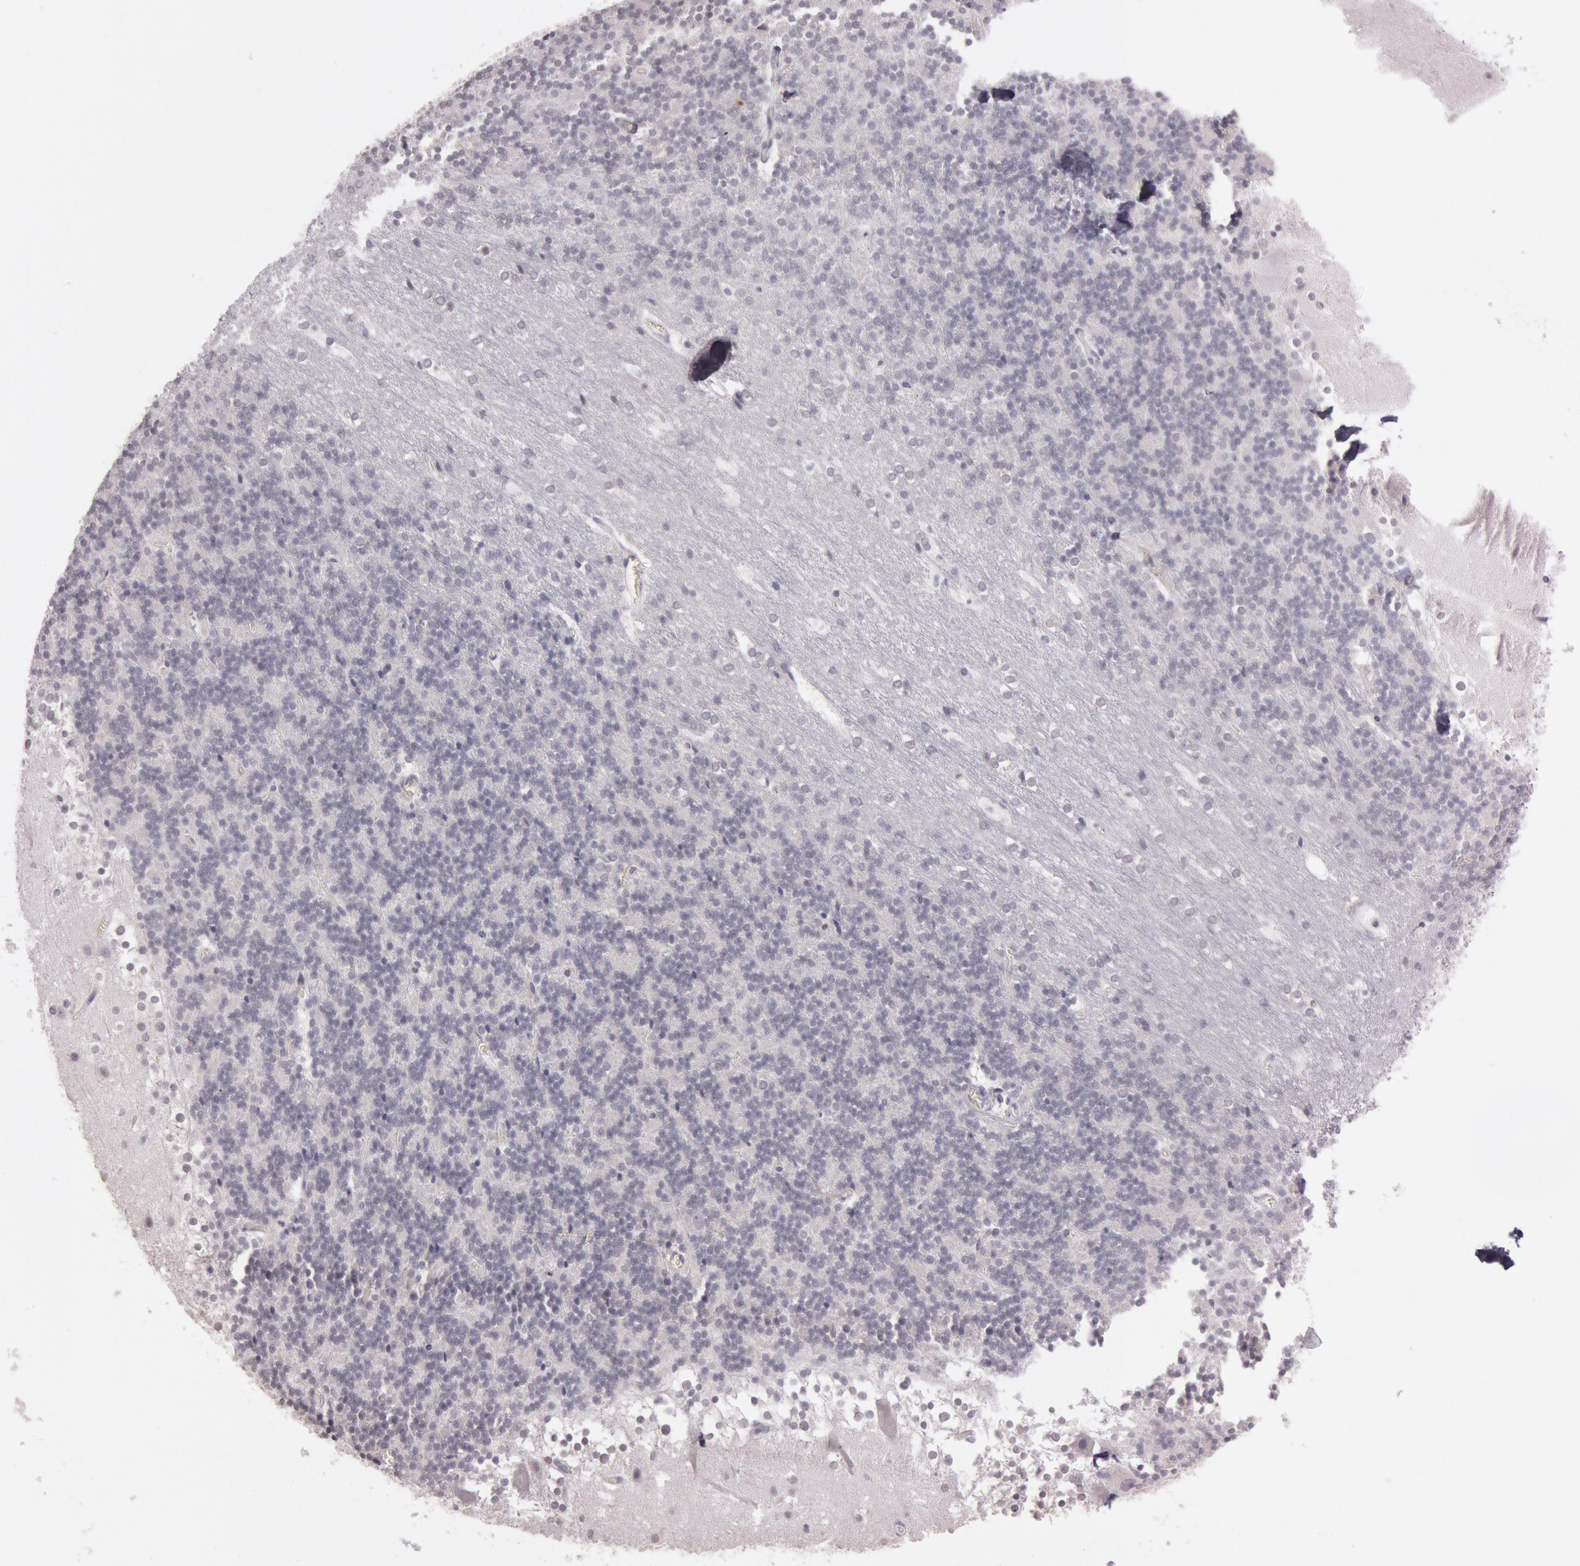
{"staining": {"intensity": "negative", "quantity": "none", "location": "none"}, "tissue": "cerebellum", "cell_type": "Cells in granular layer", "image_type": "normal", "snomed": [{"axis": "morphology", "description": "Normal tissue, NOS"}, {"axis": "topography", "description": "Cerebellum"}], "caption": "An immunohistochemistry image of benign cerebellum is shown. There is no staining in cells in granular layer of cerebellum.", "gene": "KDM6A", "patient": {"sex": "female", "age": 19}}